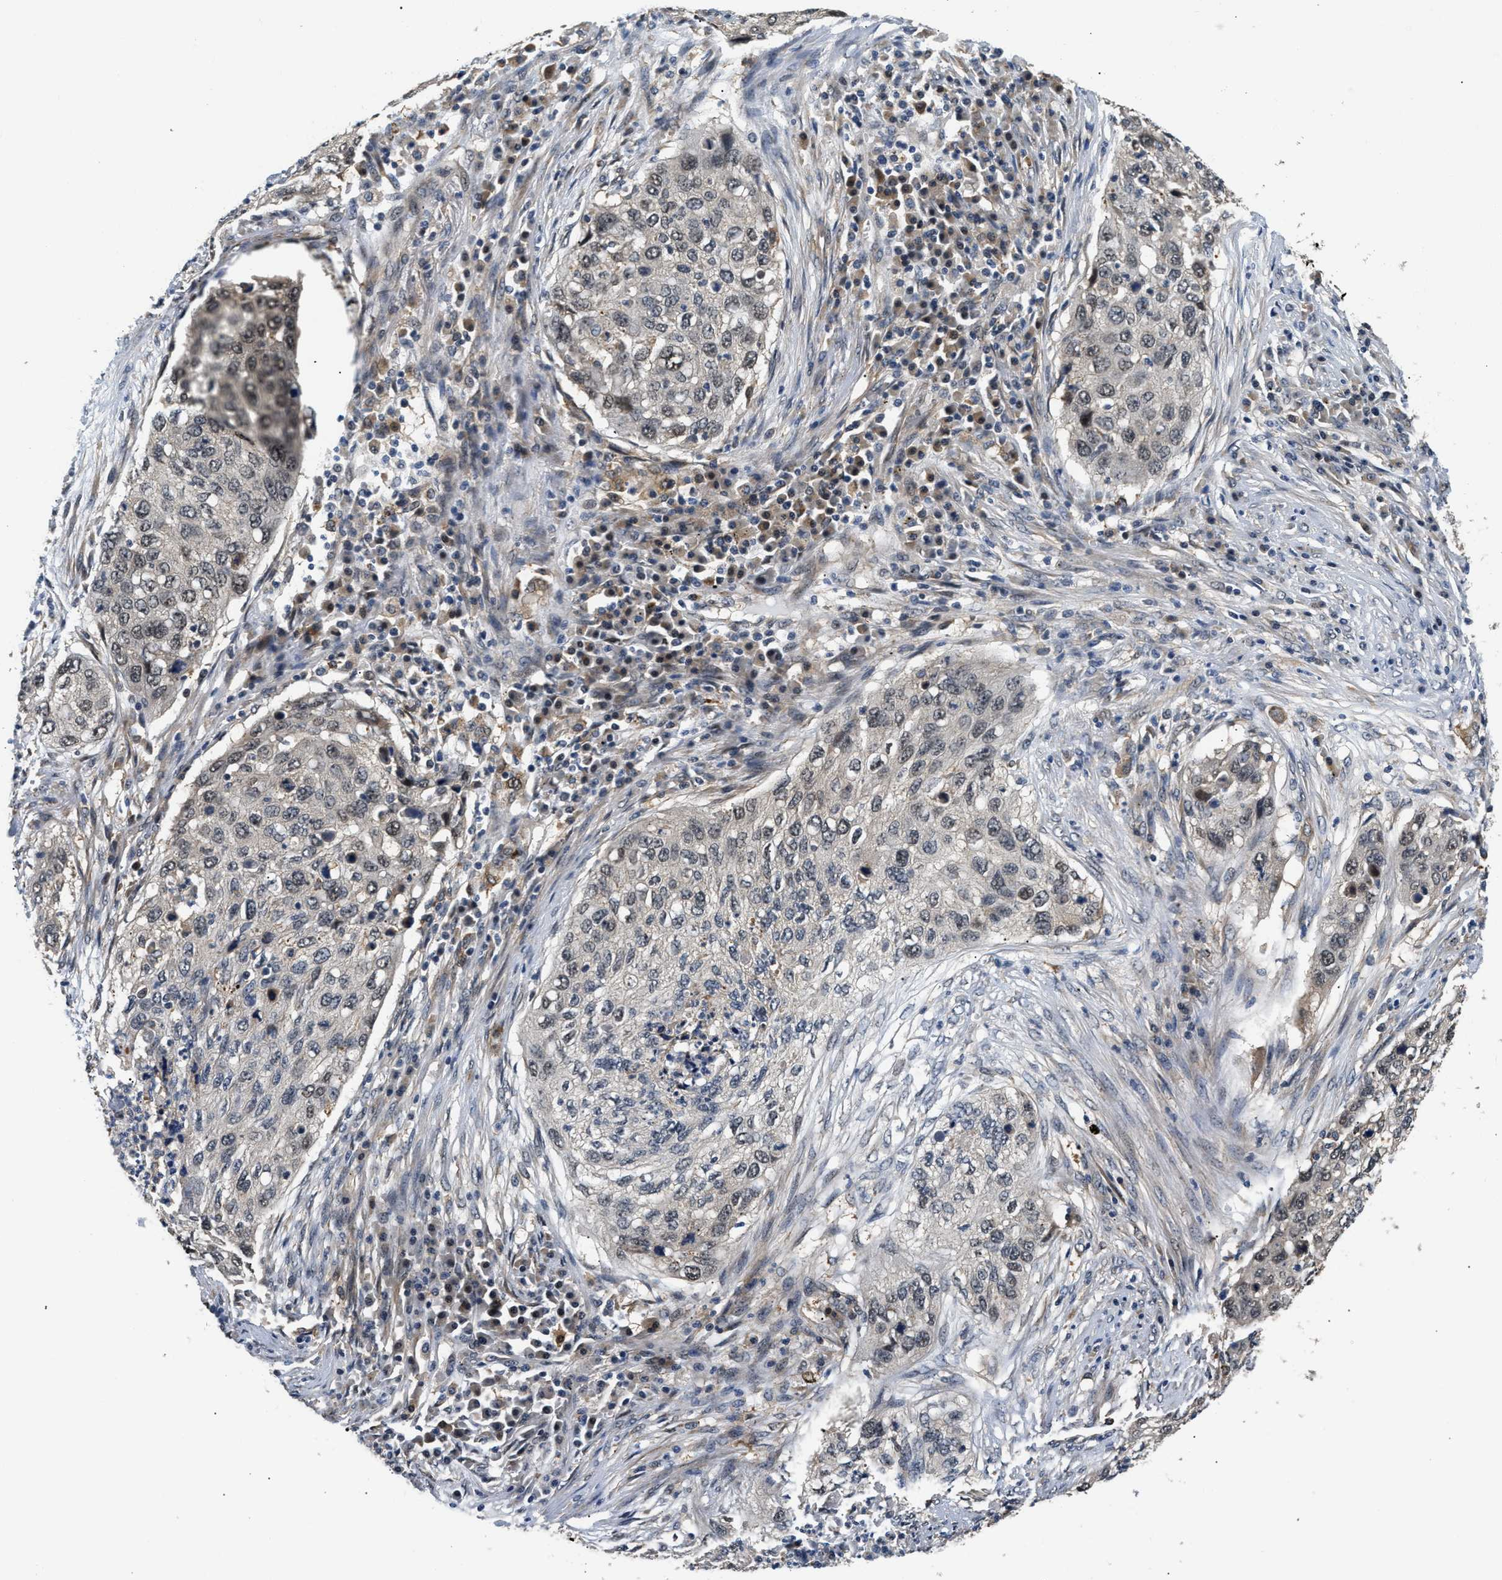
{"staining": {"intensity": "weak", "quantity": "<25%", "location": "nuclear"}, "tissue": "lung cancer", "cell_type": "Tumor cells", "image_type": "cancer", "snomed": [{"axis": "morphology", "description": "Squamous cell carcinoma, NOS"}, {"axis": "topography", "description": "Lung"}], "caption": "Immunohistochemistry (IHC) micrograph of neoplastic tissue: human squamous cell carcinoma (lung) stained with DAB exhibits no significant protein expression in tumor cells. (DAB (3,3'-diaminobenzidine) immunohistochemistry (IHC) with hematoxylin counter stain).", "gene": "LARP6", "patient": {"sex": "female", "age": 63}}